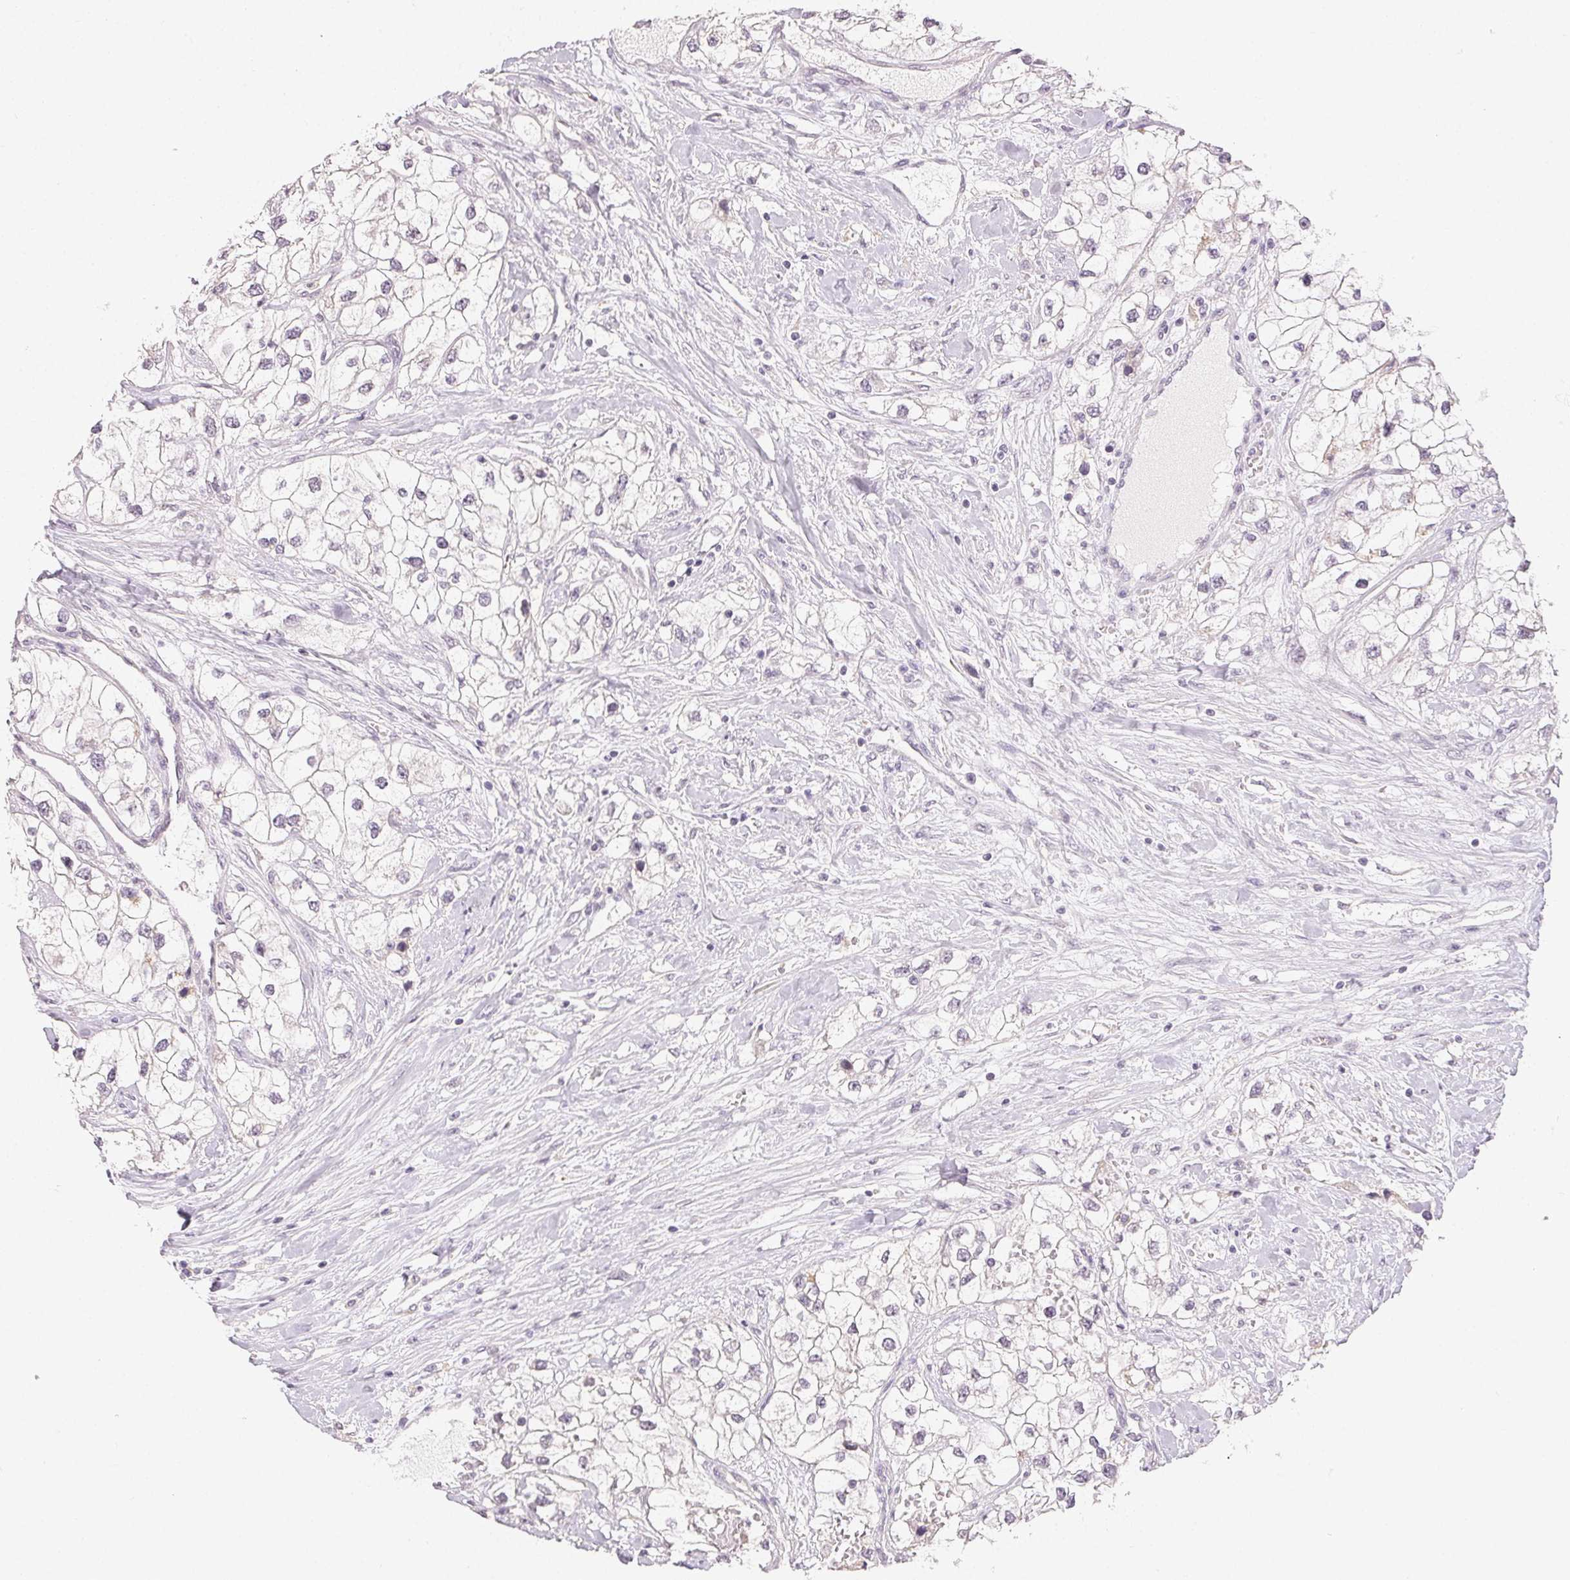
{"staining": {"intensity": "negative", "quantity": "none", "location": "none"}, "tissue": "renal cancer", "cell_type": "Tumor cells", "image_type": "cancer", "snomed": [{"axis": "morphology", "description": "Adenocarcinoma, NOS"}, {"axis": "topography", "description": "Kidney"}], "caption": "Immunohistochemistry image of renal adenocarcinoma stained for a protein (brown), which exhibits no expression in tumor cells.", "gene": "TMEM174", "patient": {"sex": "male", "age": 59}}